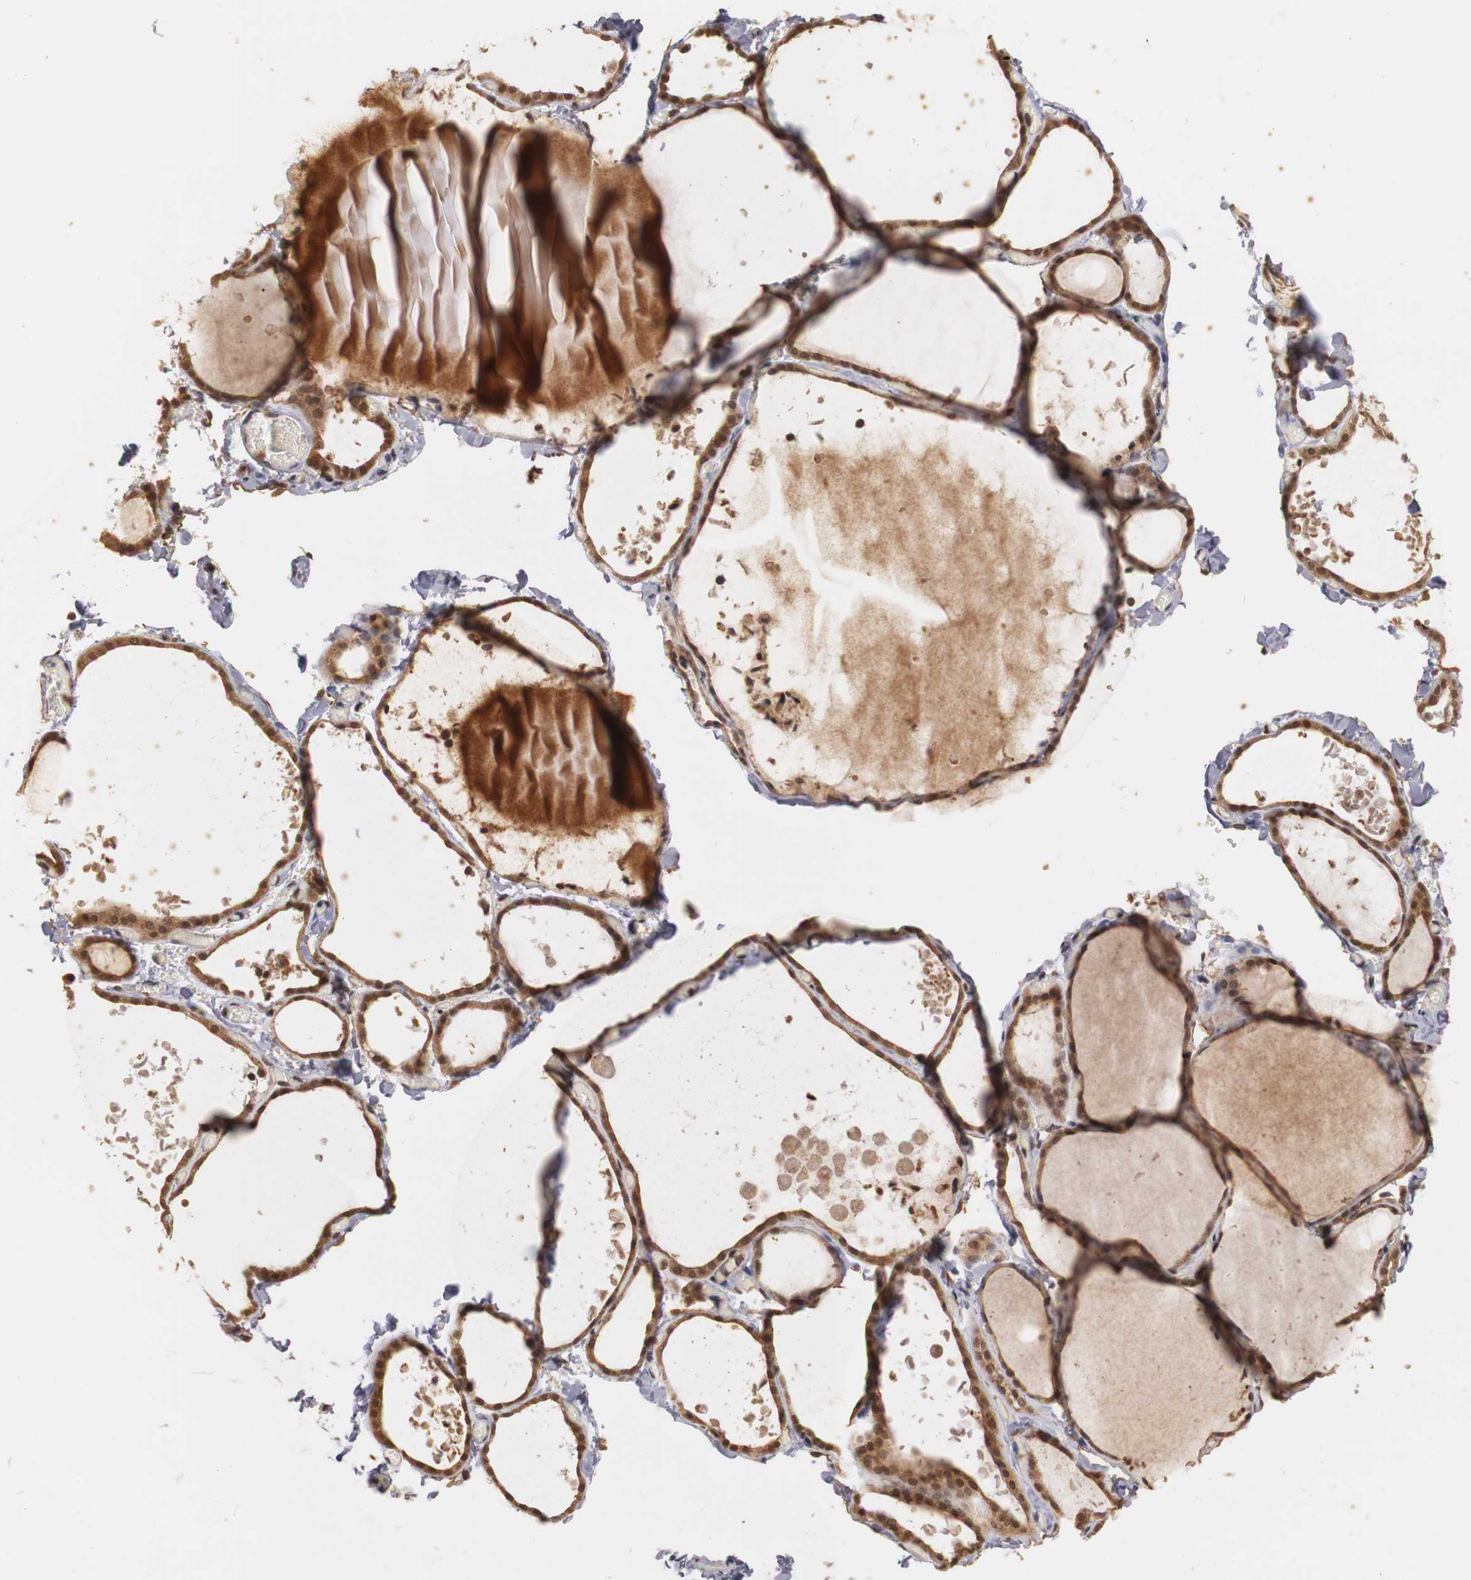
{"staining": {"intensity": "strong", "quantity": ">75%", "location": "cytoplasmic/membranous,nuclear"}, "tissue": "thyroid gland", "cell_type": "Glandular cells", "image_type": "normal", "snomed": [{"axis": "morphology", "description": "Normal tissue, NOS"}, {"axis": "topography", "description": "Thyroid gland"}], "caption": "Immunohistochemical staining of benign thyroid gland reveals strong cytoplasmic/membranous,nuclear protein positivity in approximately >75% of glandular cells. (DAB (3,3'-diaminobenzidine) IHC, brown staining for protein, blue staining for nuclei).", "gene": "PLEKHA1", "patient": {"sex": "female", "age": 22}}